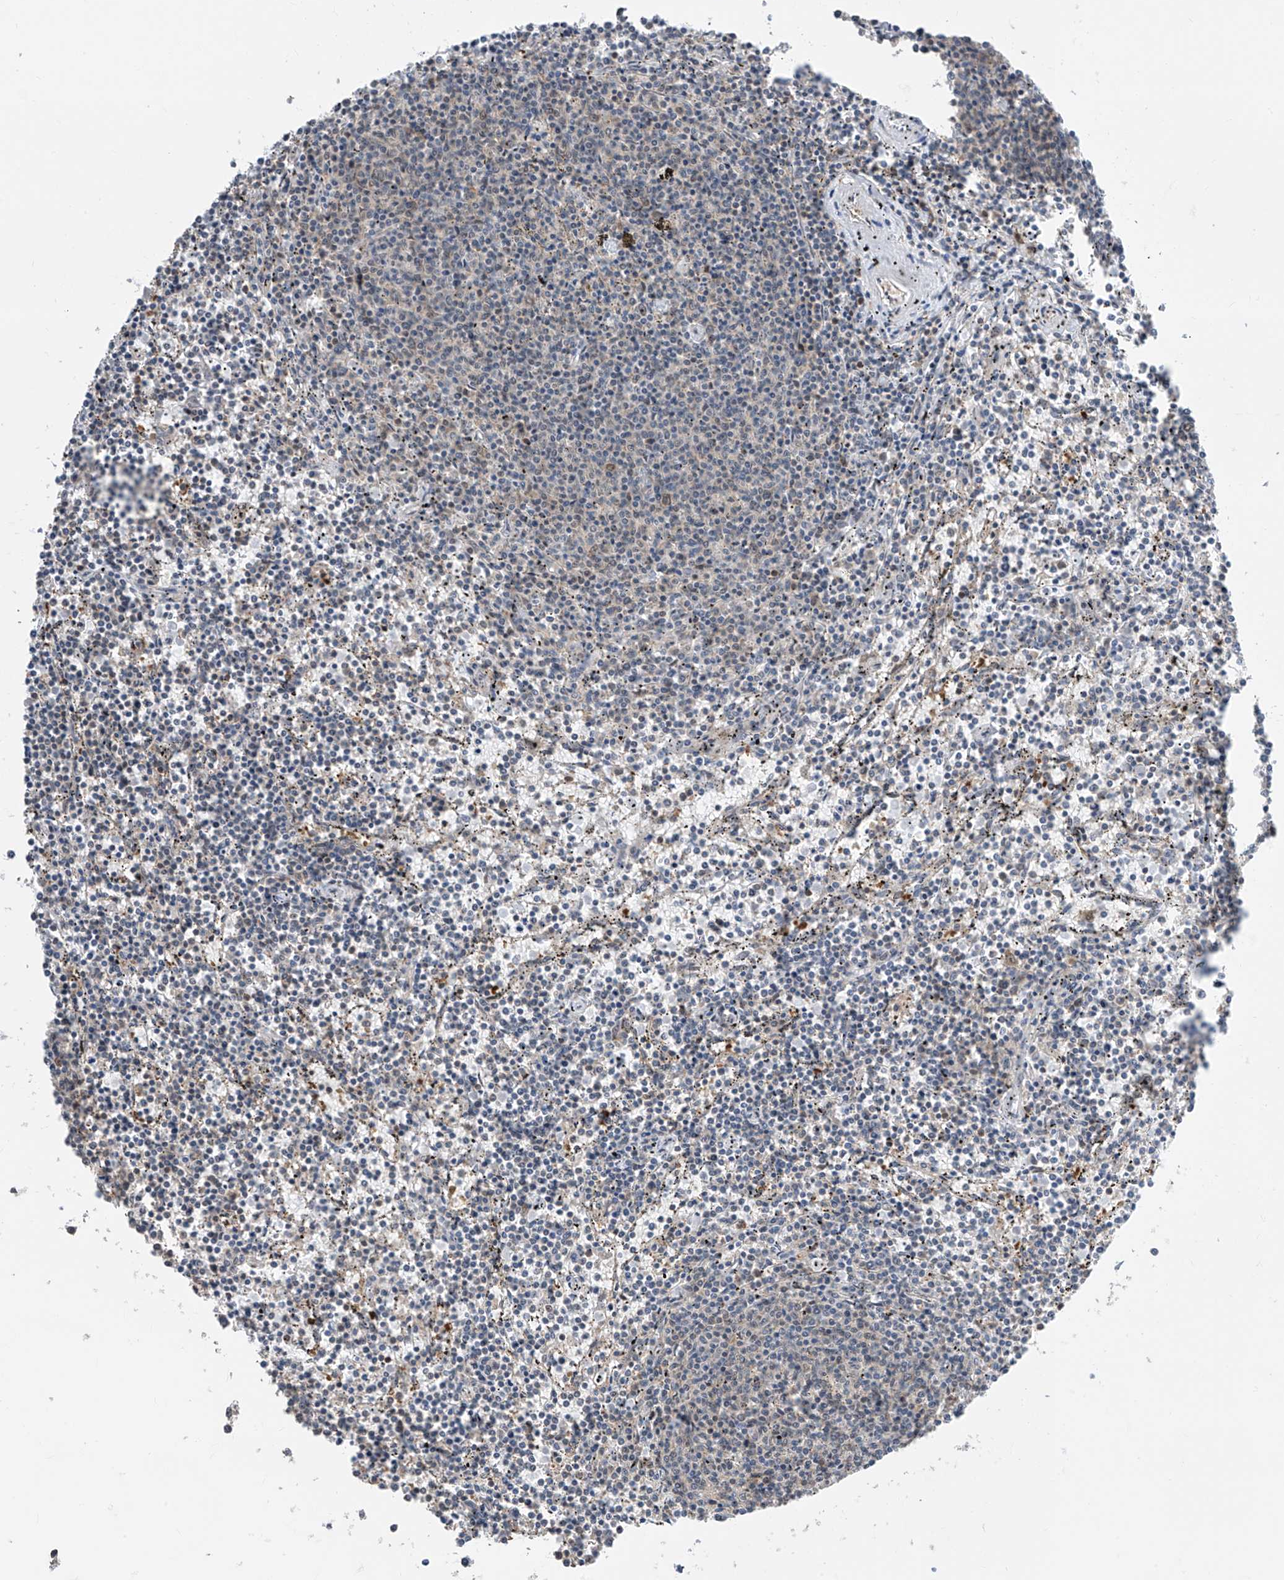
{"staining": {"intensity": "negative", "quantity": "none", "location": "none"}, "tissue": "lymphoma", "cell_type": "Tumor cells", "image_type": "cancer", "snomed": [{"axis": "morphology", "description": "Malignant lymphoma, non-Hodgkin's type, Low grade"}, {"axis": "topography", "description": "Spleen"}], "caption": "There is no significant staining in tumor cells of low-grade malignant lymphoma, non-Hodgkin's type.", "gene": "TTC38", "patient": {"sex": "female", "age": 50}}